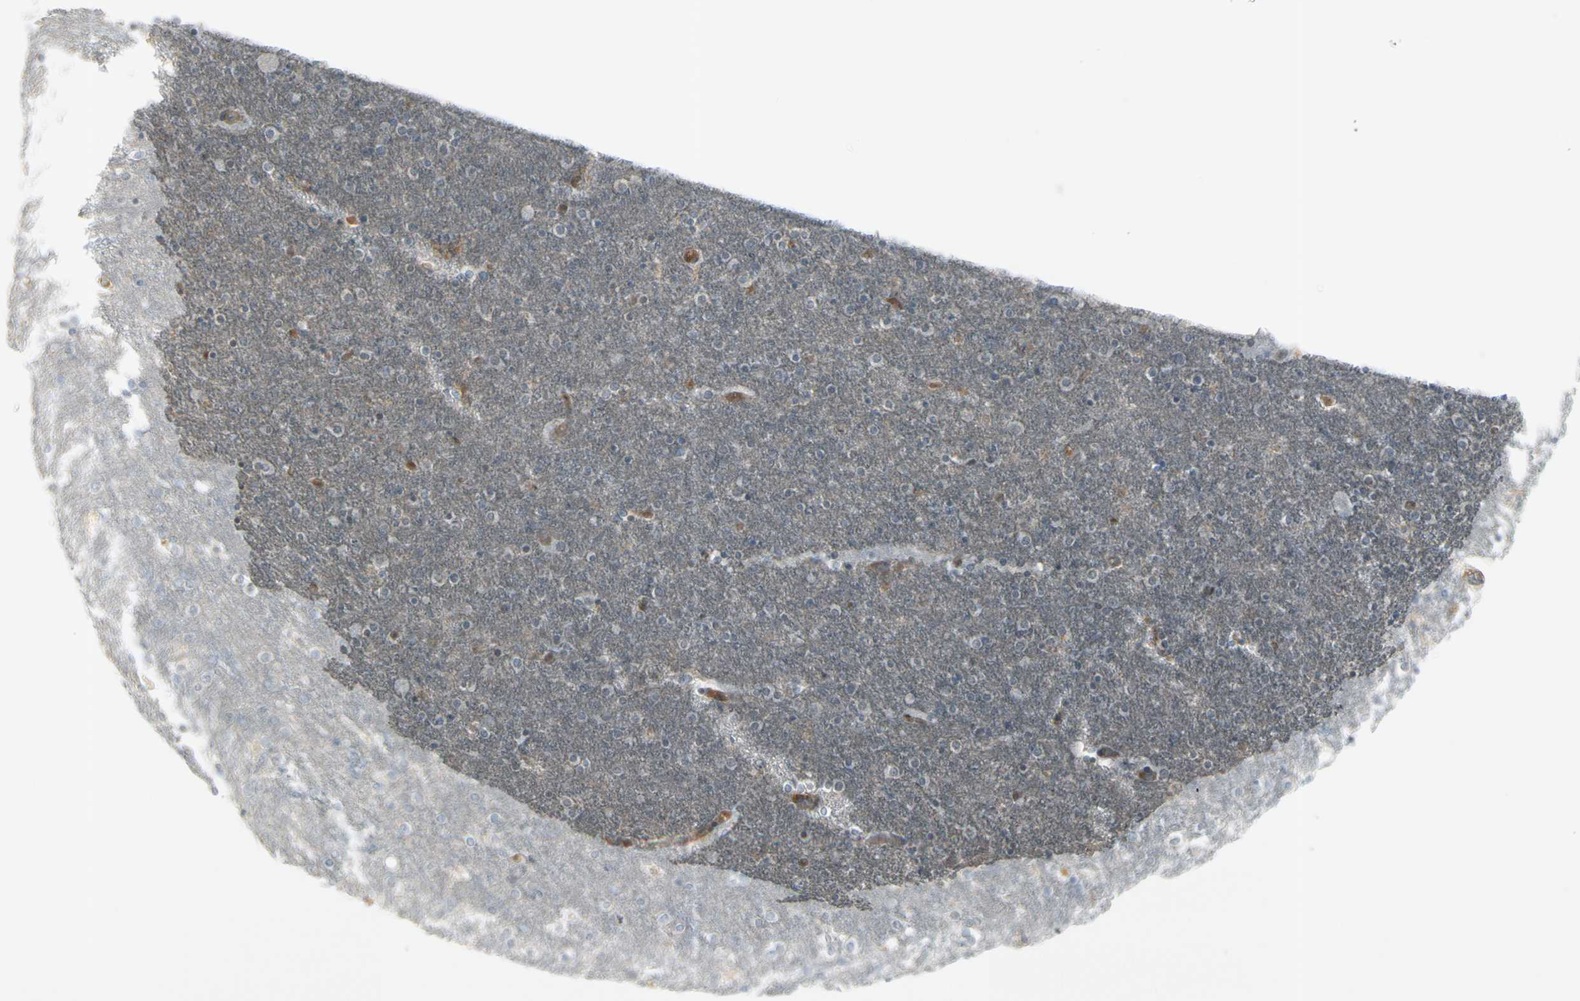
{"staining": {"intensity": "negative", "quantity": "none", "location": "none"}, "tissue": "caudate", "cell_type": "Glial cells", "image_type": "normal", "snomed": [{"axis": "morphology", "description": "Normal tissue, NOS"}, {"axis": "topography", "description": "Lateral ventricle wall"}], "caption": "A high-resolution photomicrograph shows immunohistochemistry (IHC) staining of unremarkable caudate, which reveals no significant expression in glial cells.", "gene": "CYP2E1", "patient": {"sex": "female", "age": 54}}